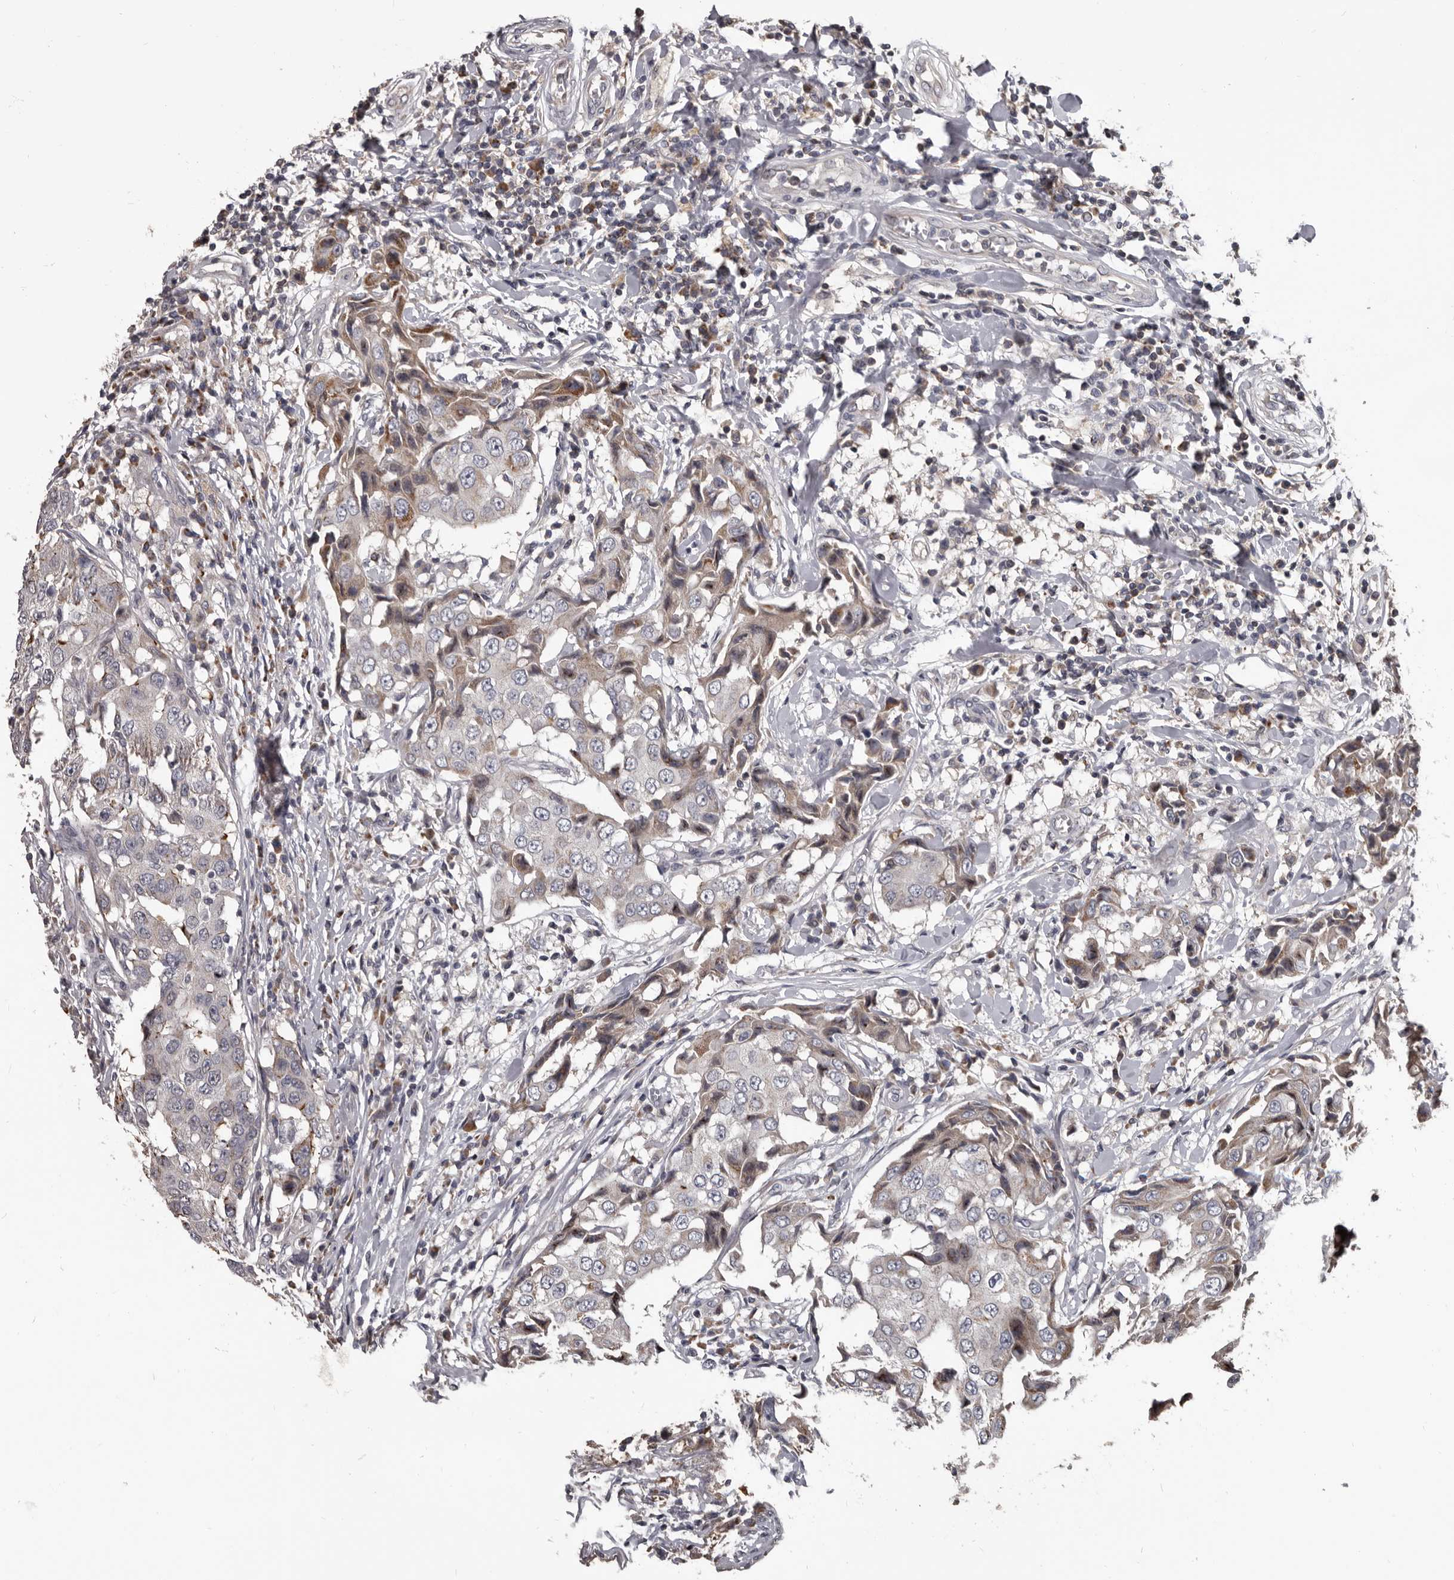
{"staining": {"intensity": "weak", "quantity": "<25%", "location": "cytoplasmic/membranous"}, "tissue": "breast cancer", "cell_type": "Tumor cells", "image_type": "cancer", "snomed": [{"axis": "morphology", "description": "Duct carcinoma"}, {"axis": "topography", "description": "Breast"}], "caption": "Breast cancer (infiltrating ductal carcinoma) stained for a protein using immunohistochemistry (IHC) displays no staining tumor cells.", "gene": "ALDH5A1", "patient": {"sex": "female", "age": 27}}